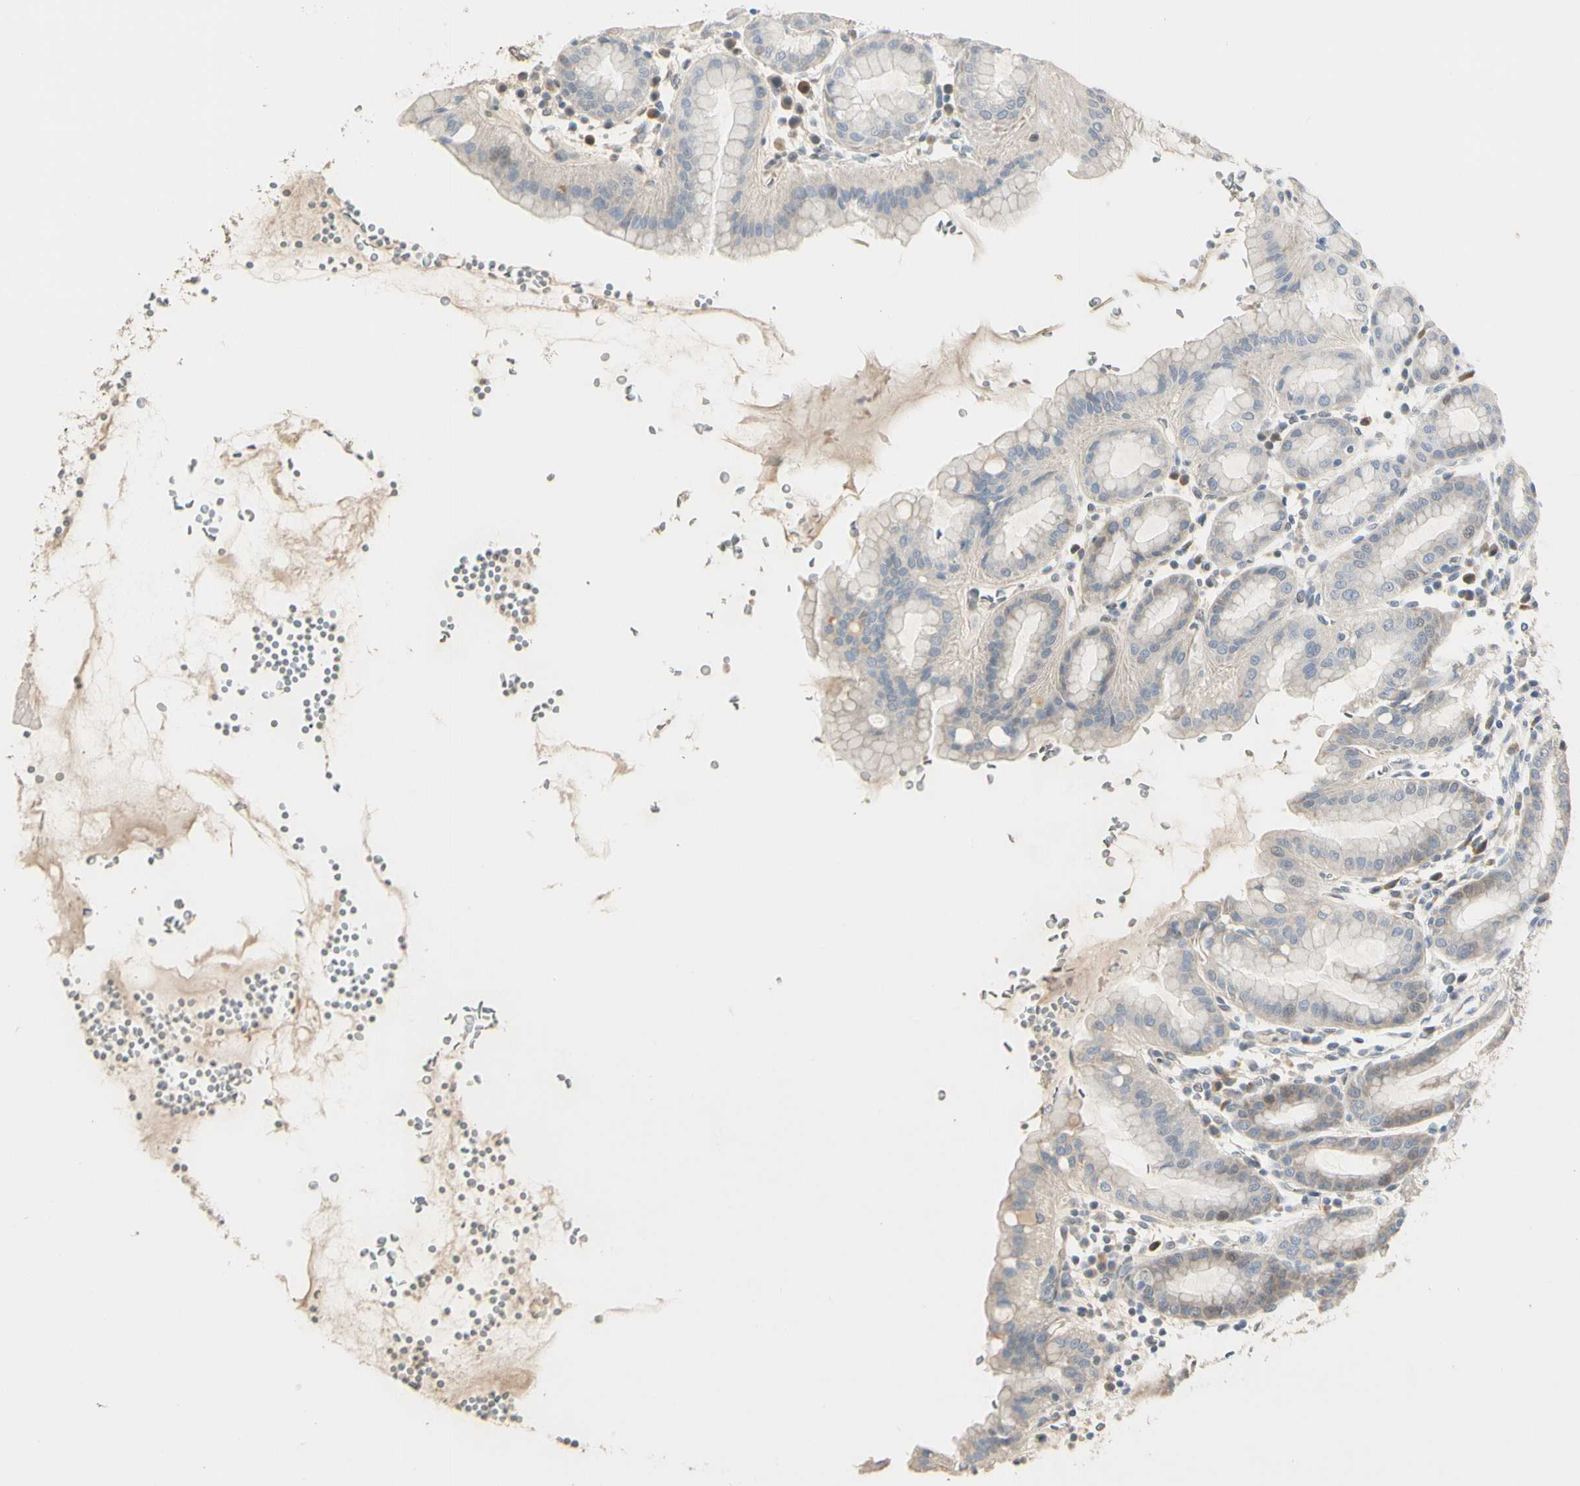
{"staining": {"intensity": "weak", "quantity": "<25%", "location": "cytoplasmic/membranous"}, "tissue": "stomach", "cell_type": "Glandular cells", "image_type": "normal", "snomed": [{"axis": "morphology", "description": "Normal tissue, NOS"}, {"axis": "topography", "description": "Stomach, upper"}], "caption": "Glandular cells are negative for protein expression in benign human stomach. (DAB immunohistochemistry with hematoxylin counter stain).", "gene": "GREM1", "patient": {"sex": "male", "age": 68}}